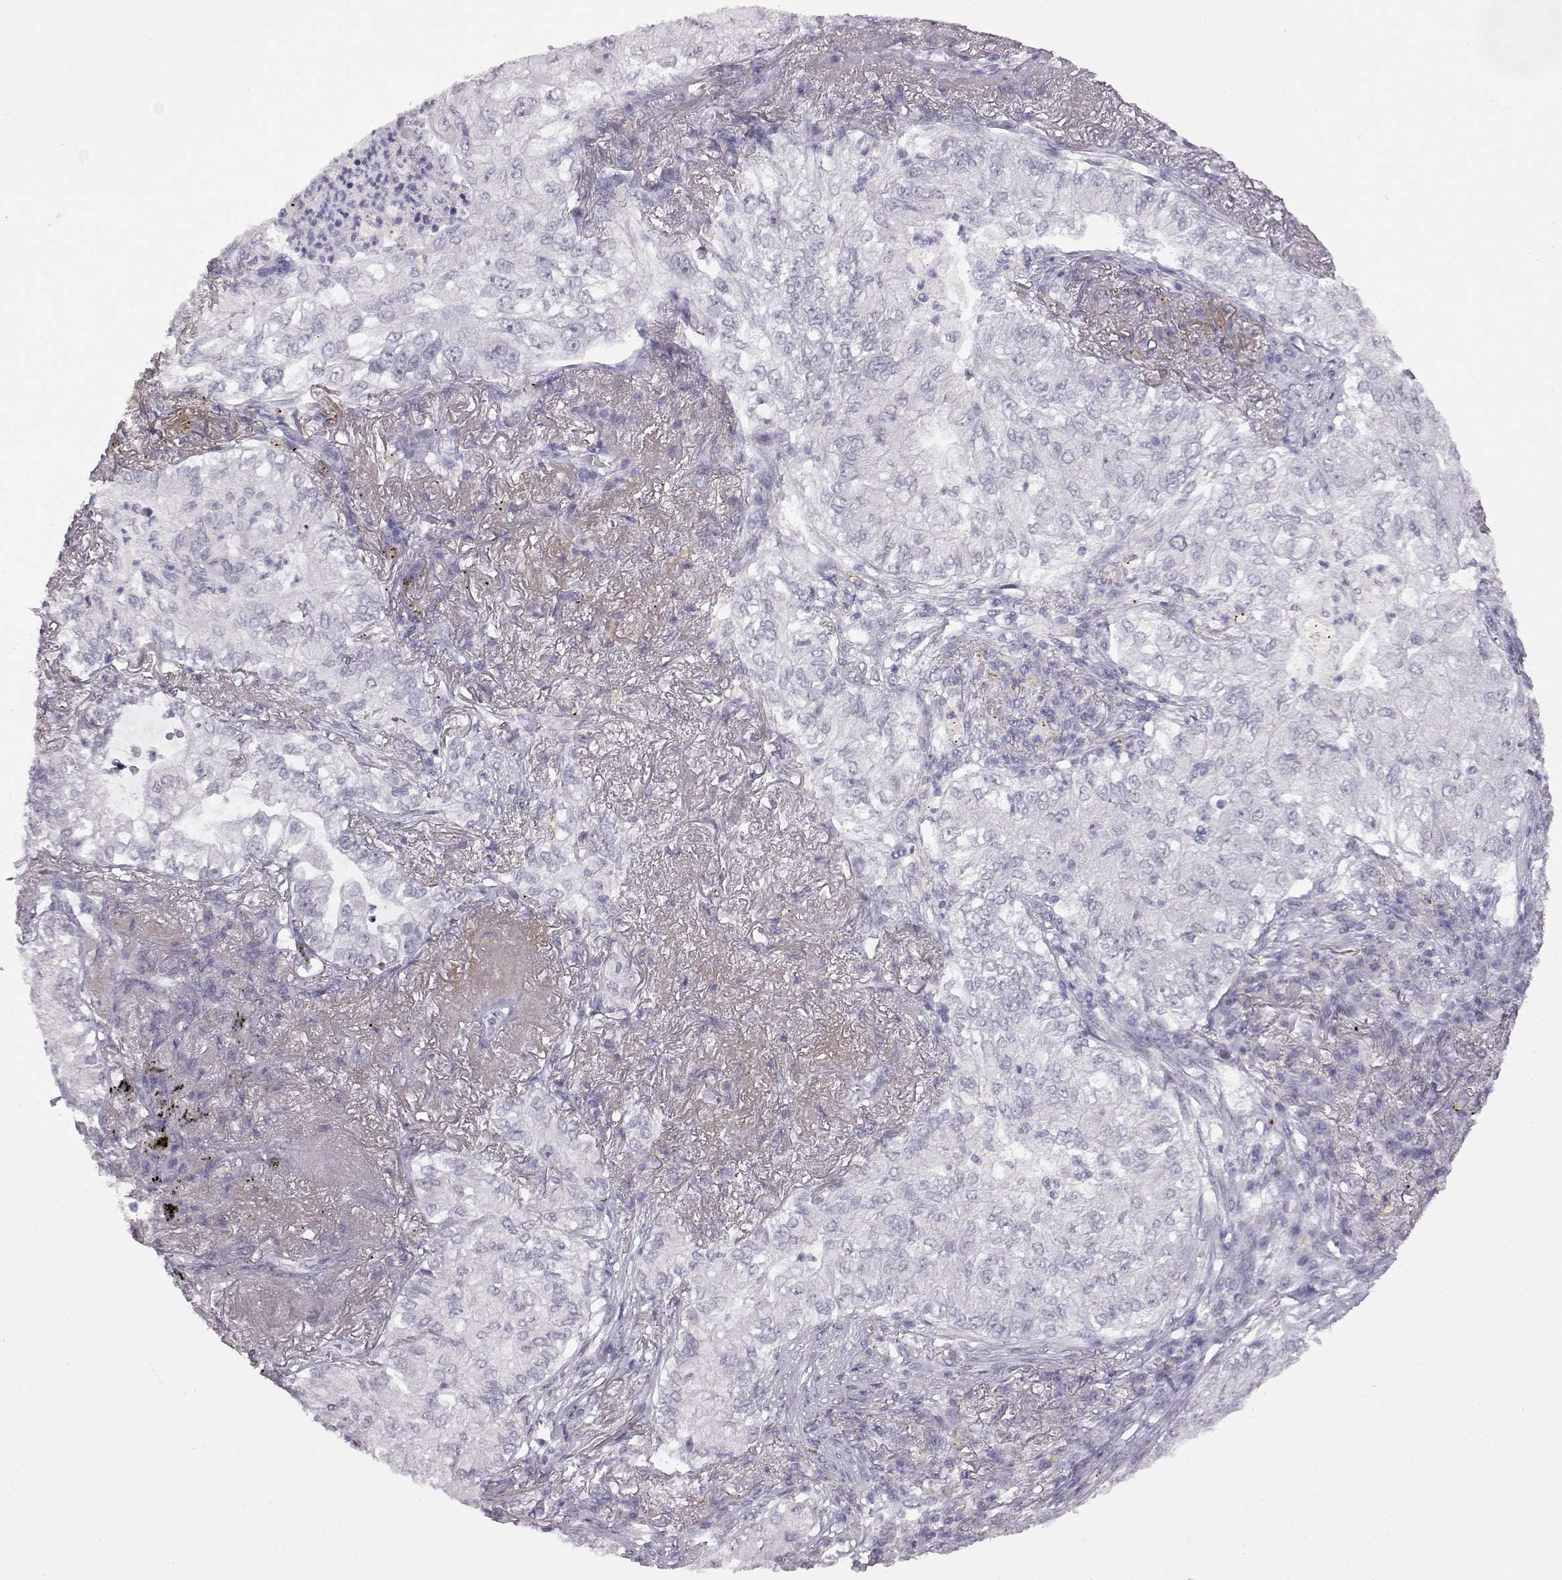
{"staining": {"intensity": "negative", "quantity": "none", "location": "none"}, "tissue": "lung cancer", "cell_type": "Tumor cells", "image_type": "cancer", "snomed": [{"axis": "morphology", "description": "Adenocarcinoma, NOS"}, {"axis": "topography", "description": "Lung"}], "caption": "Tumor cells are negative for protein expression in human lung cancer (adenocarcinoma). (Brightfield microscopy of DAB immunohistochemistry at high magnification).", "gene": "VGF", "patient": {"sex": "female", "age": 73}}